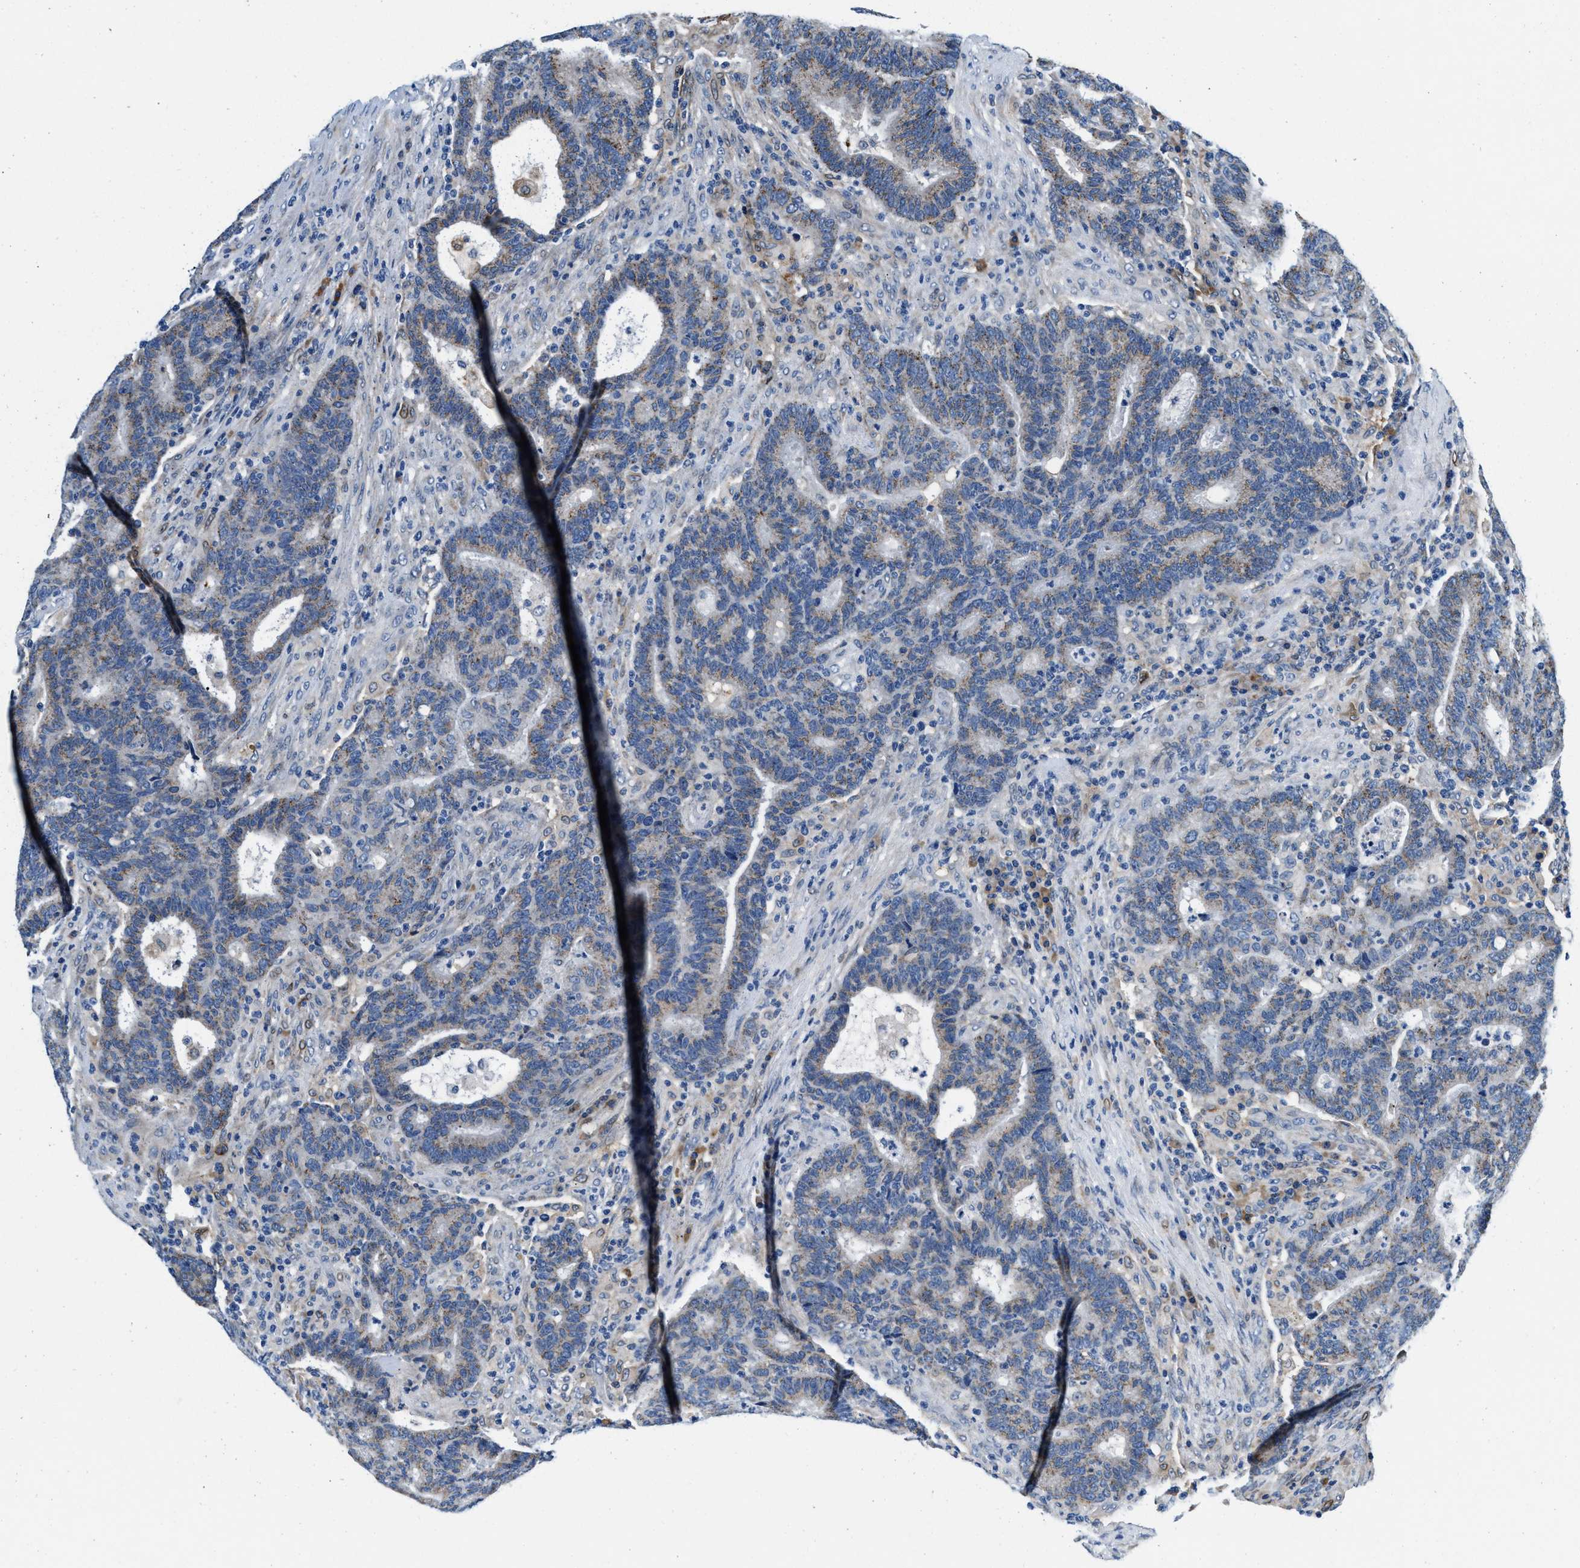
{"staining": {"intensity": "weak", "quantity": ">75%", "location": "cytoplasmic/membranous"}, "tissue": "colorectal cancer", "cell_type": "Tumor cells", "image_type": "cancer", "snomed": [{"axis": "morphology", "description": "Adenocarcinoma, NOS"}, {"axis": "topography", "description": "Colon"}], "caption": "Immunohistochemical staining of colorectal adenocarcinoma displays low levels of weak cytoplasmic/membranous protein positivity in approximately >75% of tumor cells.", "gene": "SLFN11", "patient": {"sex": "female", "age": 75}}